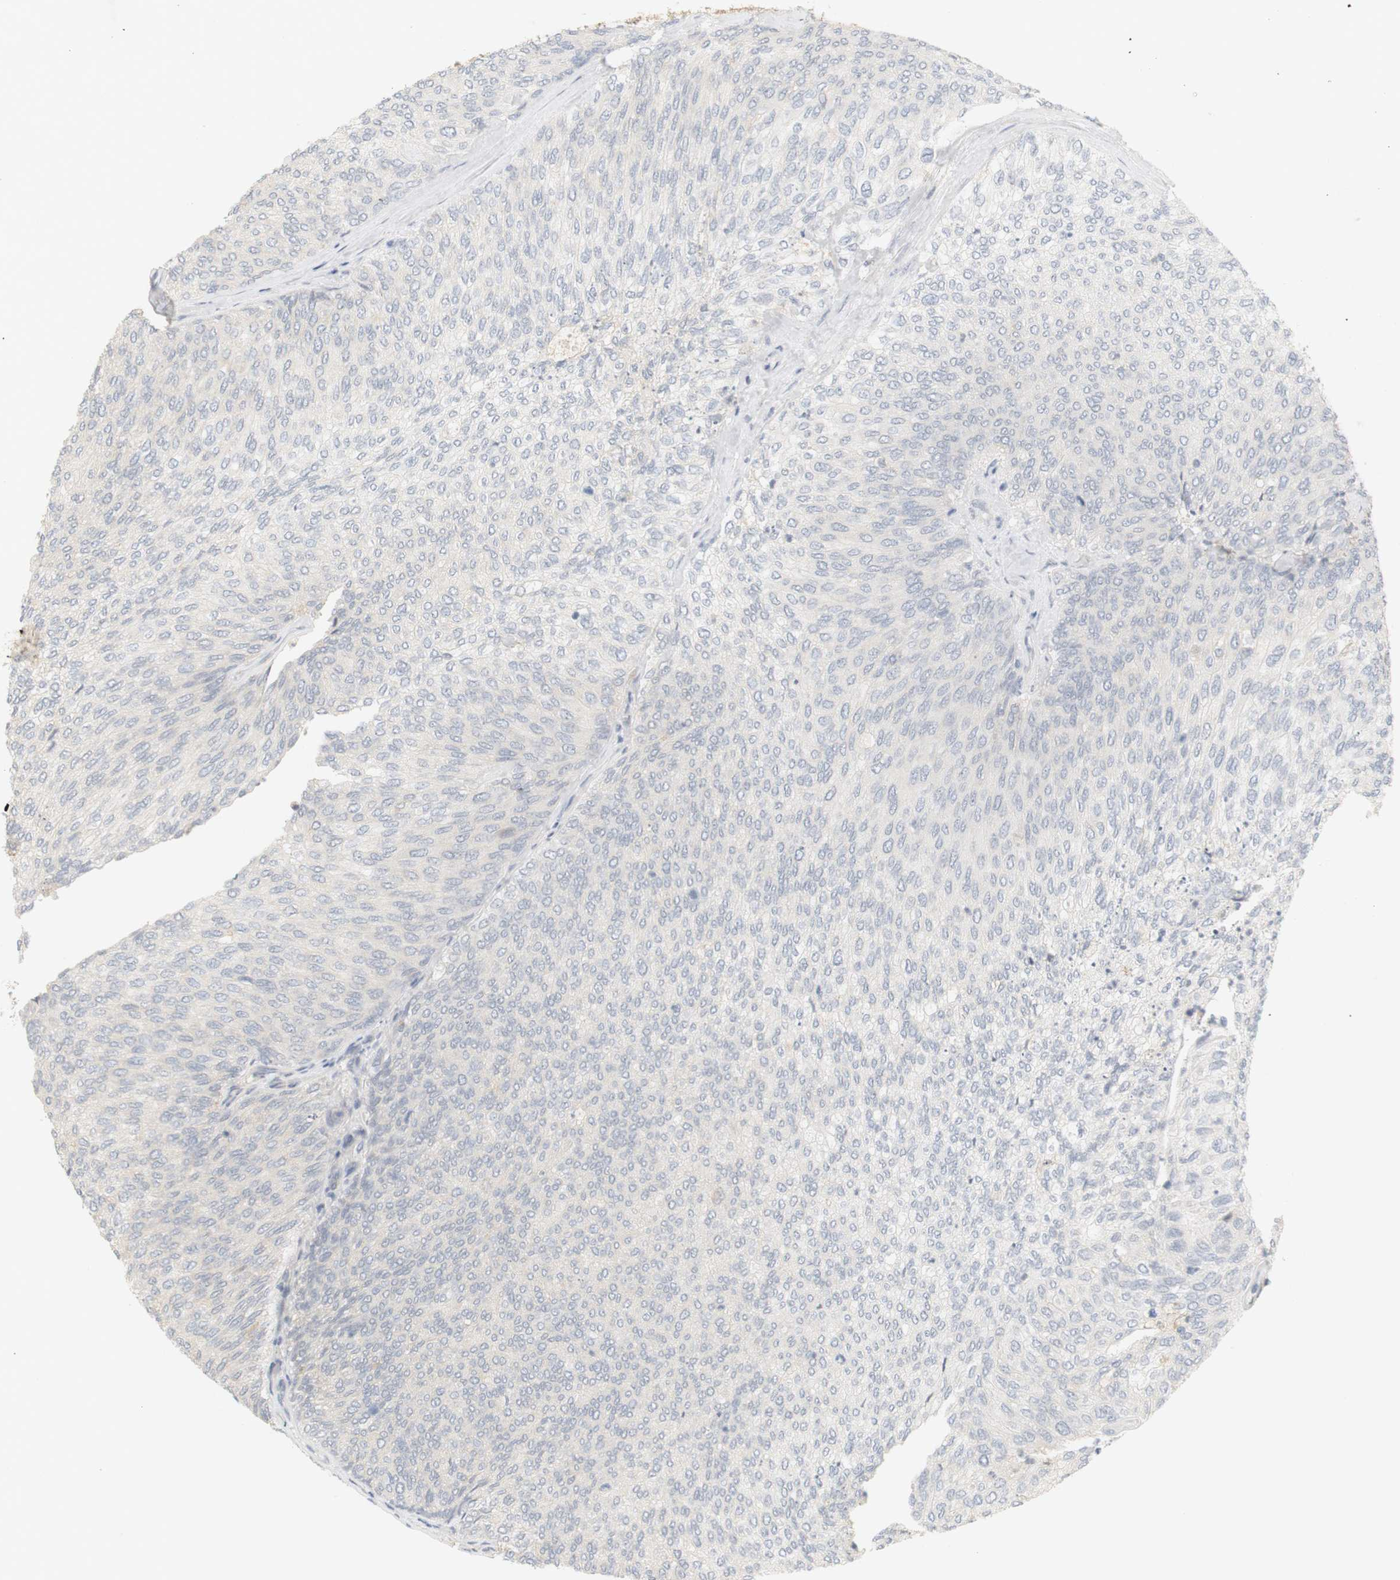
{"staining": {"intensity": "negative", "quantity": "none", "location": "none"}, "tissue": "urothelial cancer", "cell_type": "Tumor cells", "image_type": "cancer", "snomed": [{"axis": "morphology", "description": "Urothelial carcinoma, Low grade"}, {"axis": "topography", "description": "Urinary bladder"}], "caption": "This is a image of IHC staining of urothelial cancer, which shows no staining in tumor cells.", "gene": "RTN3", "patient": {"sex": "female", "age": 79}}